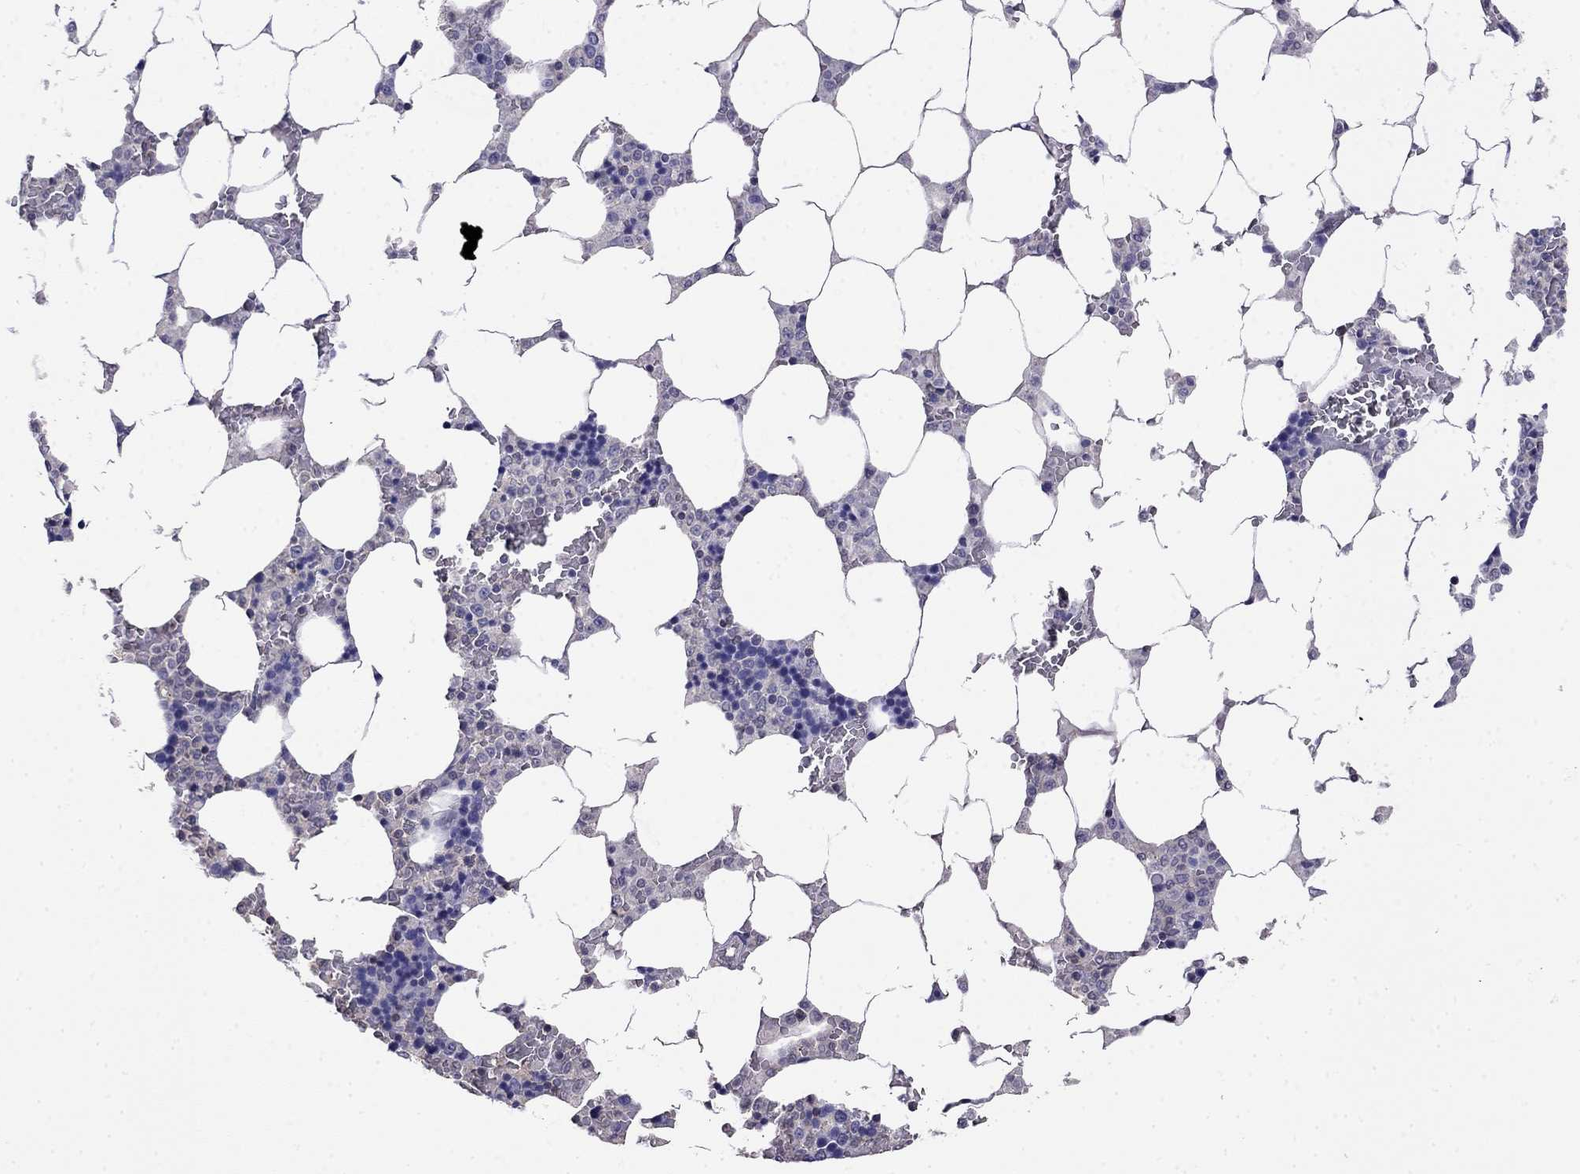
{"staining": {"intensity": "negative", "quantity": "none", "location": "none"}, "tissue": "bone marrow", "cell_type": "Hematopoietic cells", "image_type": "normal", "snomed": [{"axis": "morphology", "description": "Normal tissue, NOS"}, {"axis": "topography", "description": "Bone marrow"}], "caption": "The IHC image has no significant positivity in hematopoietic cells of bone marrow.", "gene": "GUCA1B", "patient": {"sex": "male", "age": 63}}